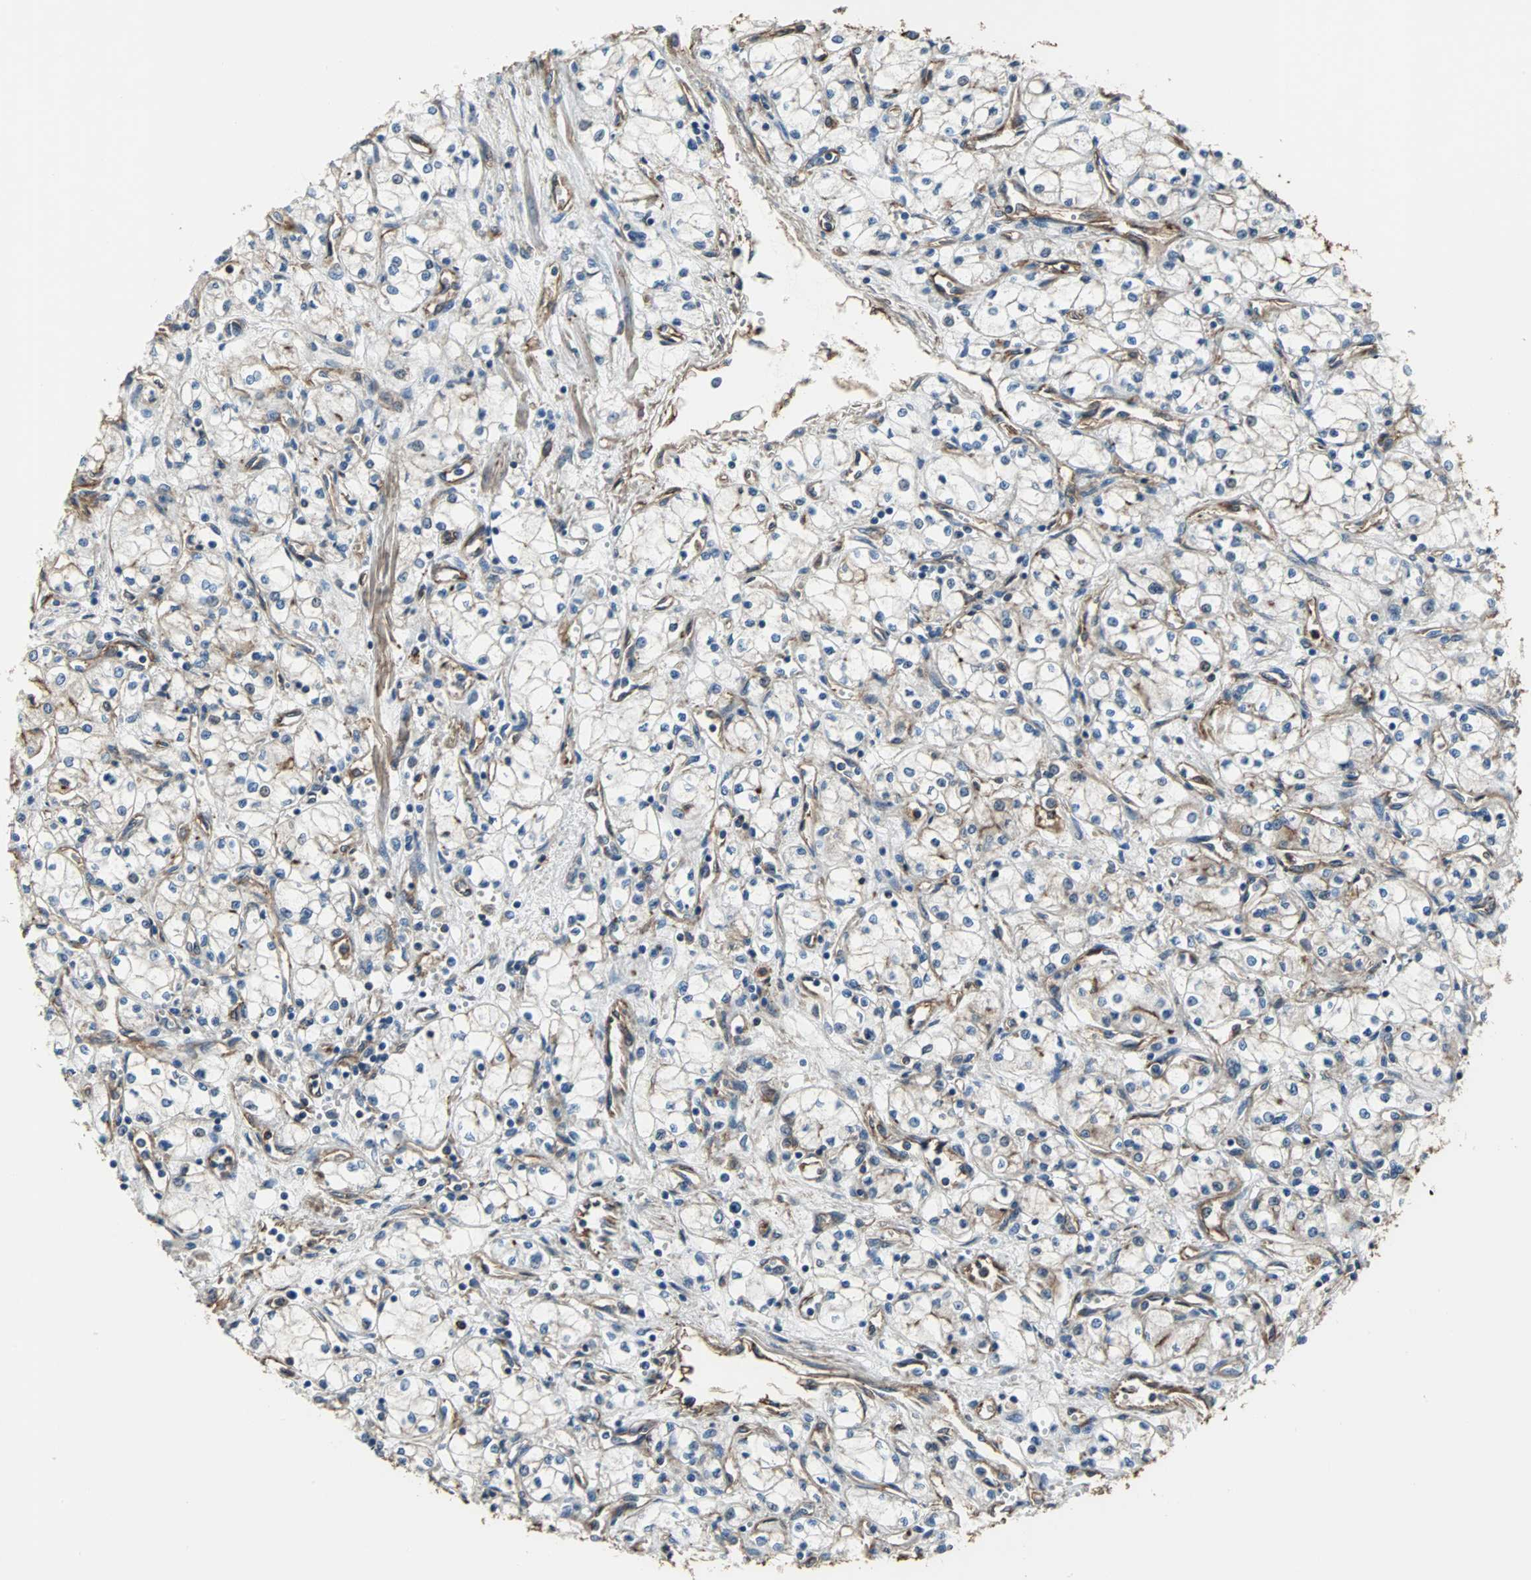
{"staining": {"intensity": "weak", "quantity": "25%-75%", "location": "cytoplasmic/membranous"}, "tissue": "renal cancer", "cell_type": "Tumor cells", "image_type": "cancer", "snomed": [{"axis": "morphology", "description": "Normal tissue, NOS"}, {"axis": "morphology", "description": "Adenocarcinoma, NOS"}, {"axis": "topography", "description": "Kidney"}], "caption": "There is low levels of weak cytoplasmic/membranous expression in tumor cells of adenocarcinoma (renal), as demonstrated by immunohistochemical staining (brown color).", "gene": "ACTN1", "patient": {"sex": "male", "age": 59}}